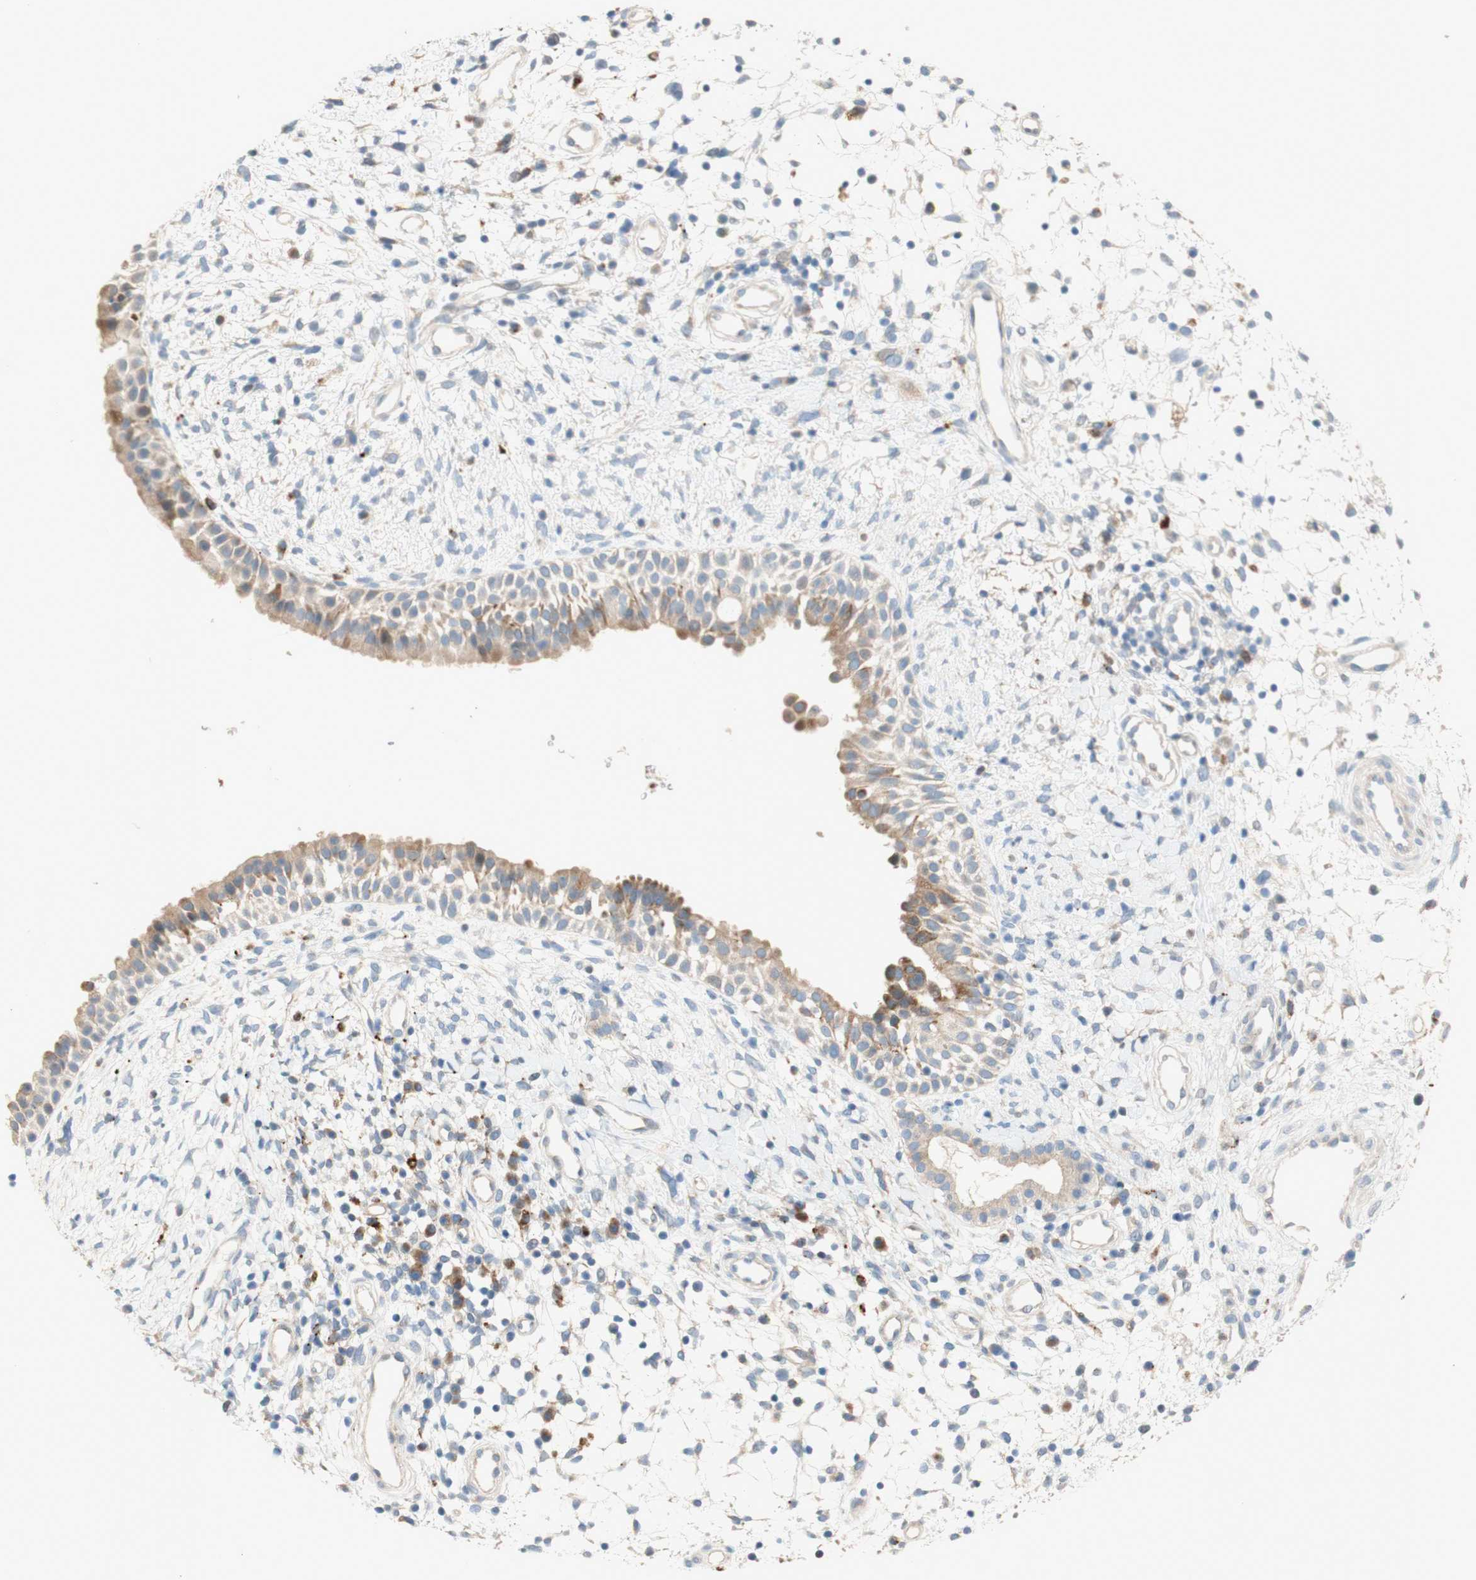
{"staining": {"intensity": "moderate", "quantity": ">75%", "location": "cytoplasmic/membranous"}, "tissue": "nasopharynx", "cell_type": "Respiratory epithelial cells", "image_type": "normal", "snomed": [{"axis": "morphology", "description": "Normal tissue, NOS"}, {"axis": "topography", "description": "Nasopharynx"}], "caption": "Immunohistochemistry (IHC) of unremarkable human nasopharynx displays medium levels of moderate cytoplasmic/membranous expression in about >75% of respiratory epithelial cells.", "gene": "PTPN21", "patient": {"sex": "male", "age": 22}}